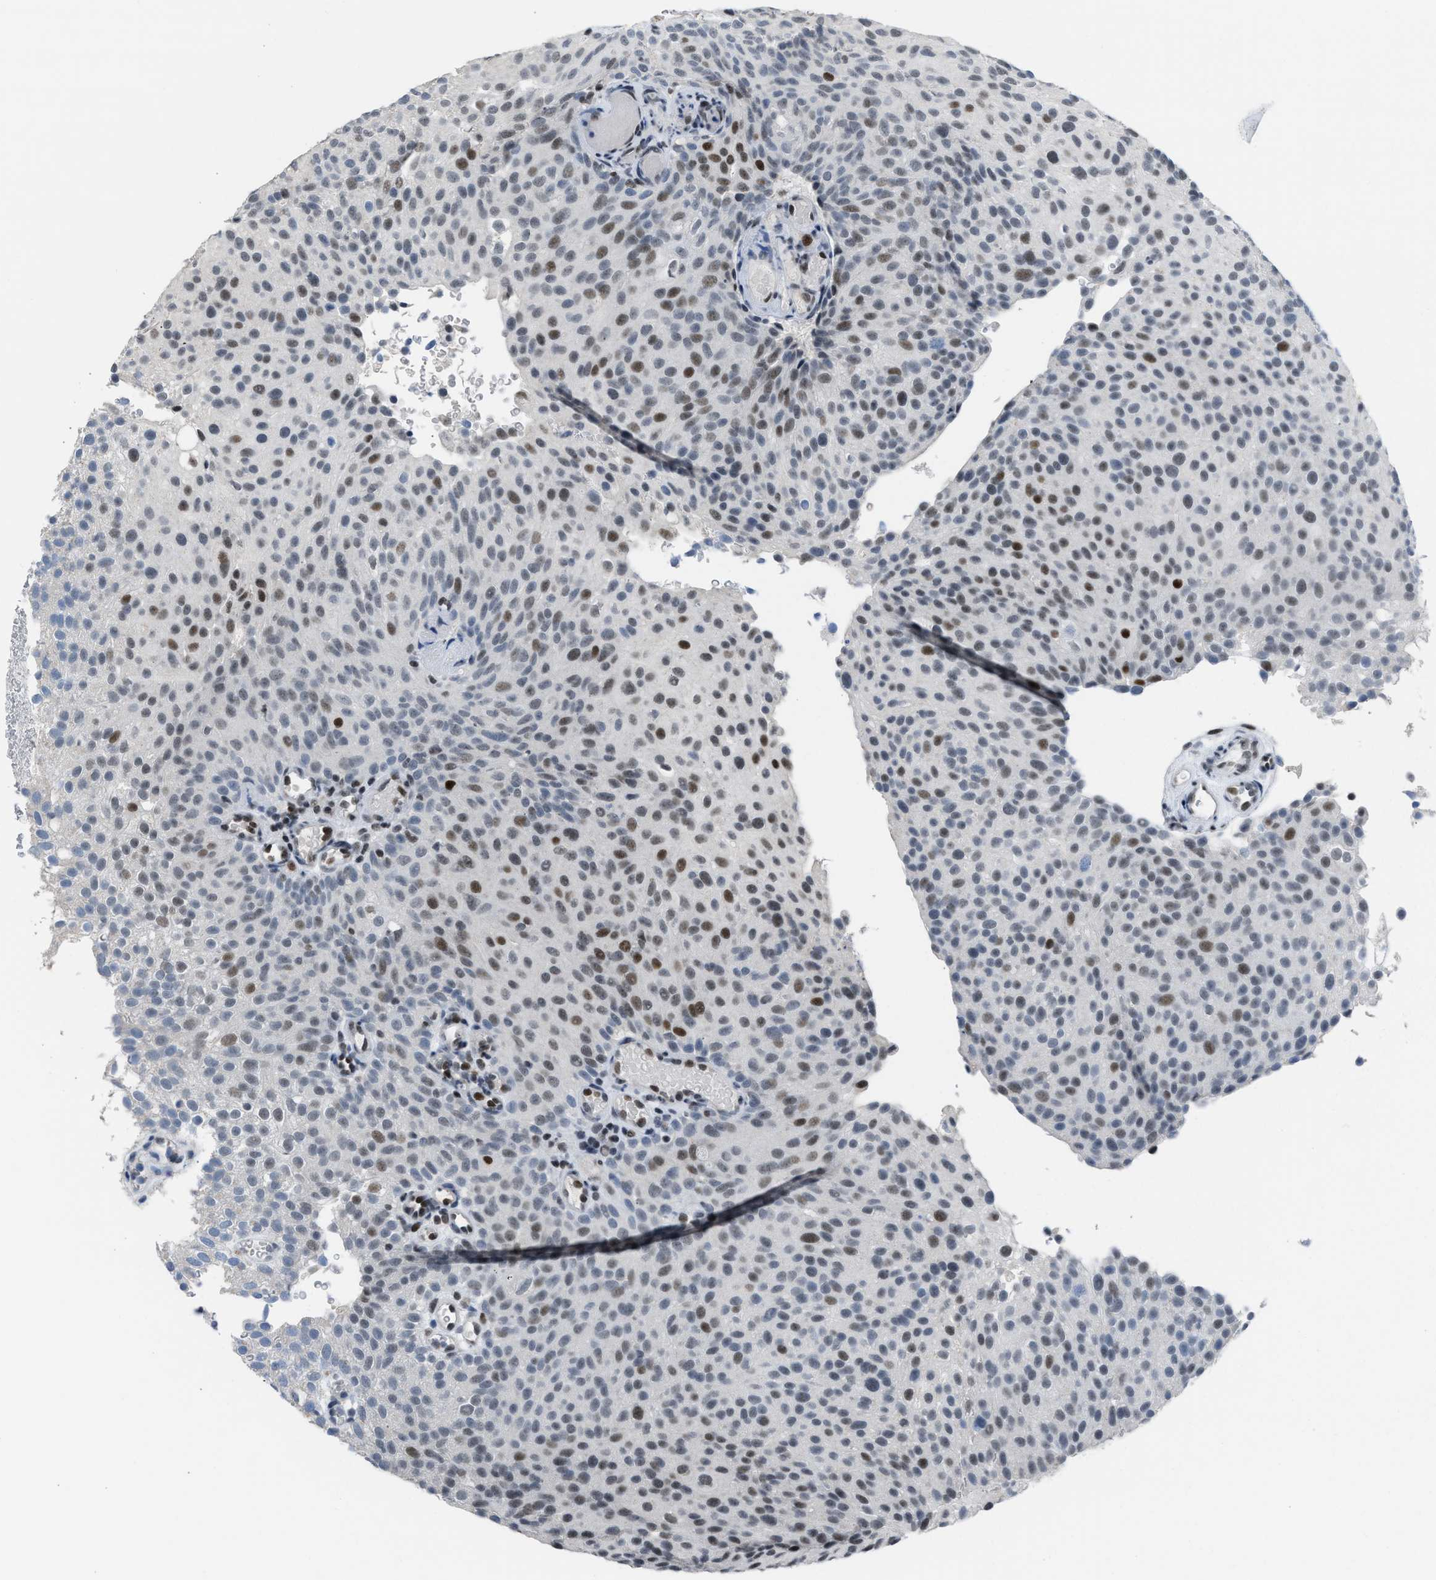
{"staining": {"intensity": "moderate", "quantity": "25%-75%", "location": "nuclear"}, "tissue": "urothelial cancer", "cell_type": "Tumor cells", "image_type": "cancer", "snomed": [{"axis": "morphology", "description": "Urothelial carcinoma, Low grade"}, {"axis": "topography", "description": "Urinary bladder"}], "caption": "Immunohistochemistry (IHC) of human urothelial cancer shows medium levels of moderate nuclear expression in about 25%-75% of tumor cells.", "gene": "TERF2IP", "patient": {"sex": "male", "age": 78}}